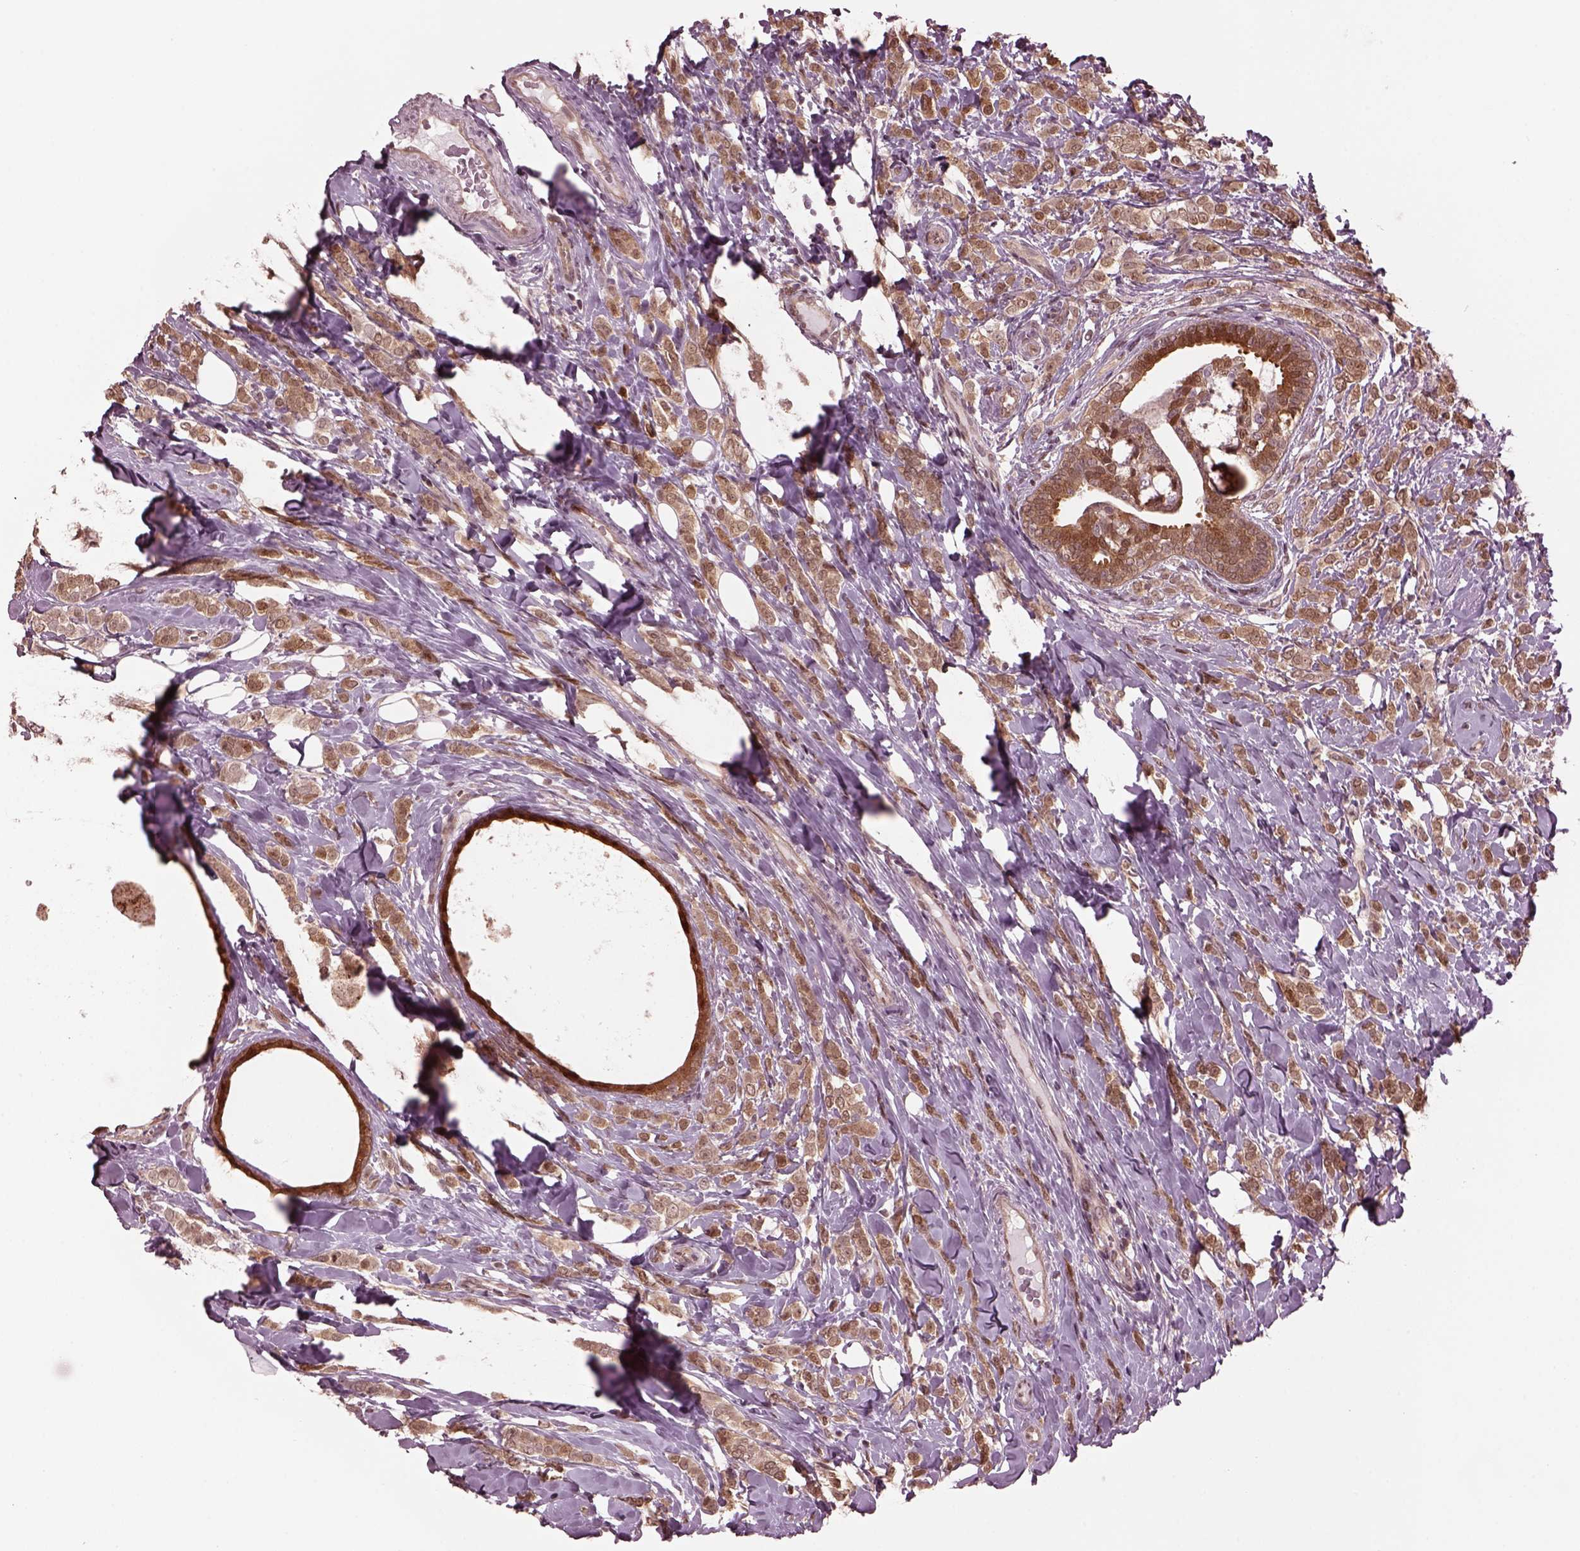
{"staining": {"intensity": "moderate", "quantity": ">75%", "location": "cytoplasmic/membranous,nuclear"}, "tissue": "breast cancer", "cell_type": "Tumor cells", "image_type": "cancer", "snomed": [{"axis": "morphology", "description": "Lobular carcinoma"}, {"axis": "topography", "description": "Breast"}], "caption": "Immunohistochemistry (IHC) (DAB (3,3'-diaminobenzidine)) staining of lobular carcinoma (breast) exhibits moderate cytoplasmic/membranous and nuclear protein positivity in approximately >75% of tumor cells. (DAB (3,3'-diaminobenzidine) = brown stain, brightfield microscopy at high magnification).", "gene": "SRI", "patient": {"sex": "female", "age": 49}}